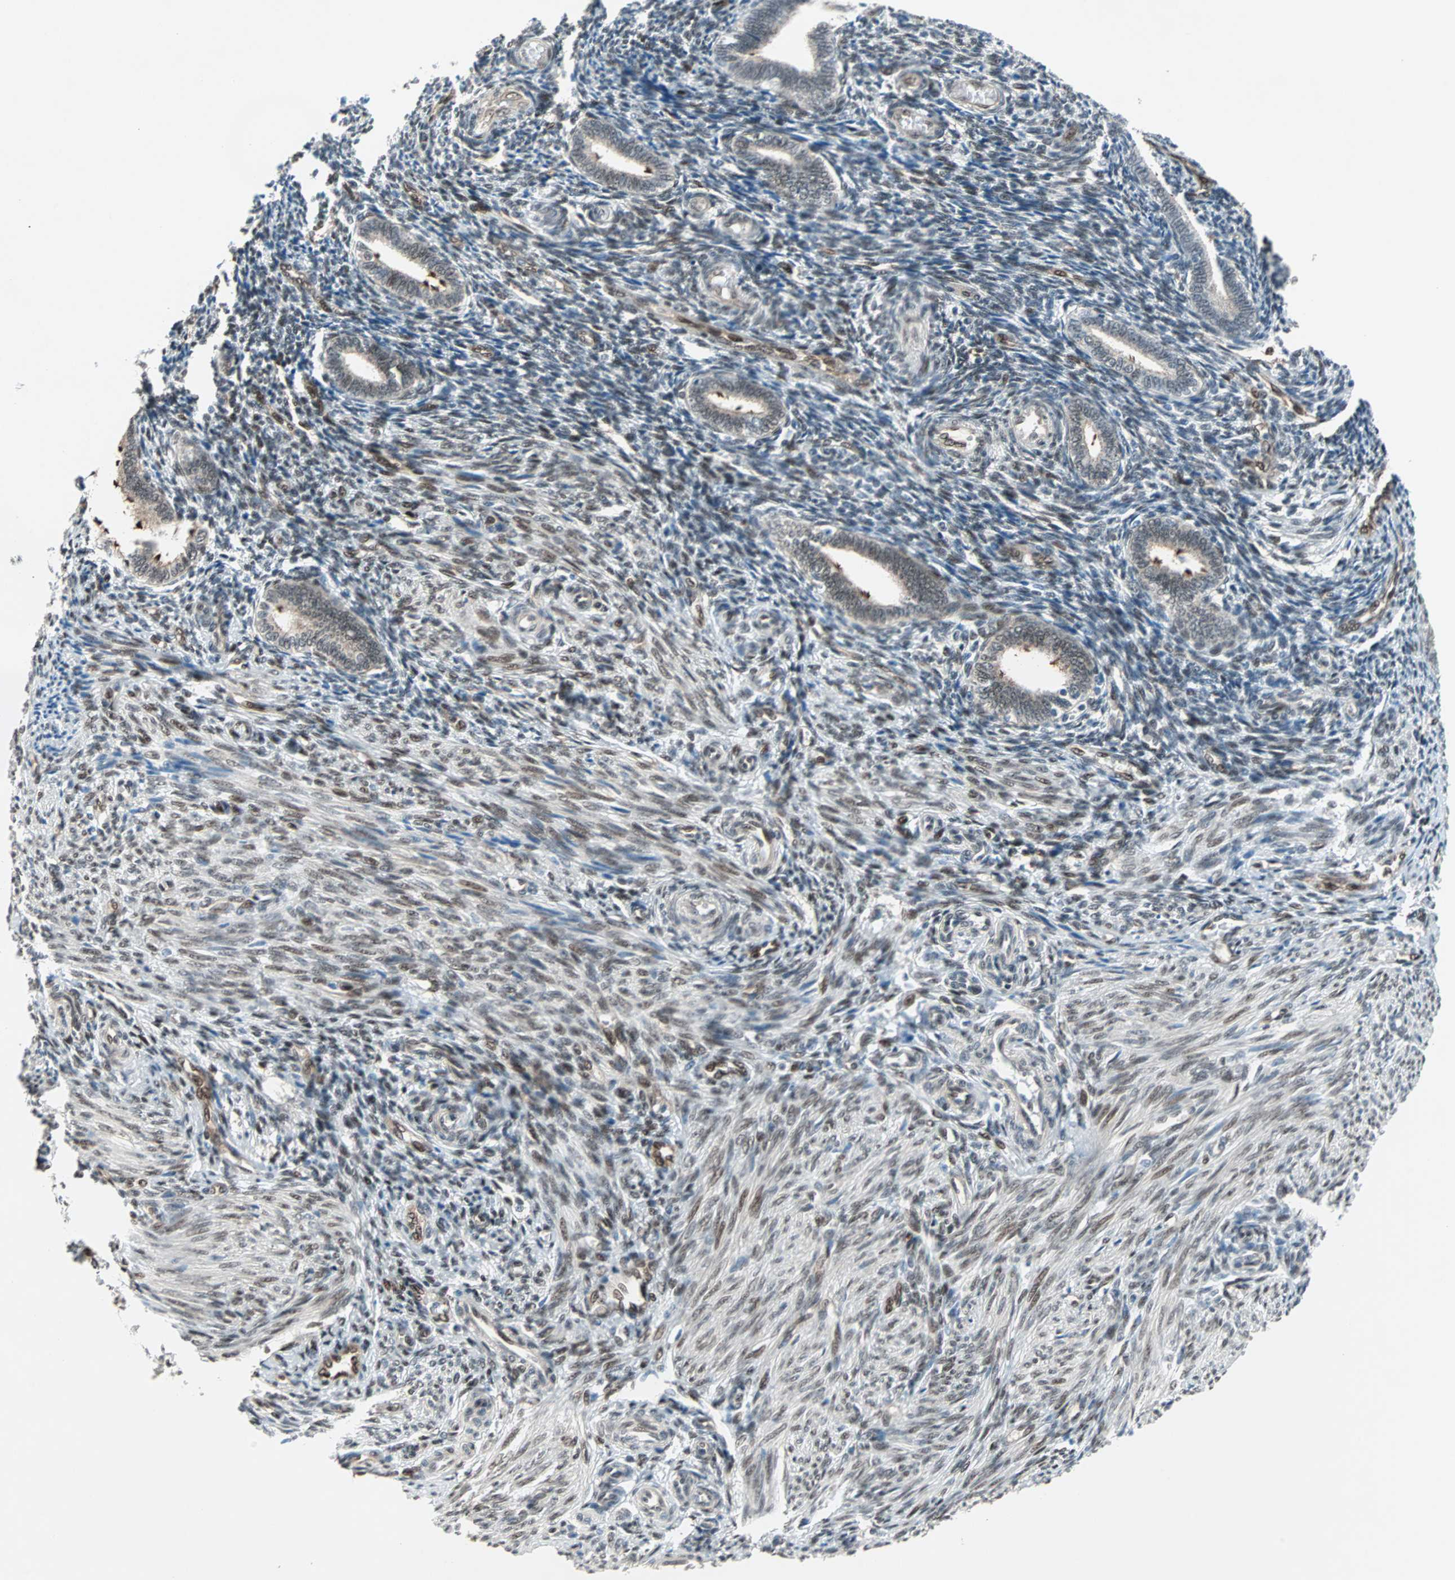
{"staining": {"intensity": "strong", "quantity": ">75%", "location": "cytoplasmic/membranous,nuclear"}, "tissue": "endometrium", "cell_type": "Cells in endometrial stroma", "image_type": "normal", "snomed": [{"axis": "morphology", "description": "Normal tissue, NOS"}, {"axis": "topography", "description": "Endometrium"}], "caption": "IHC photomicrograph of normal endometrium stained for a protein (brown), which shows high levels of strong cytoplasmic/membranous,nuclear expression in about >75% of cells in endometrial stroma.", "gene": "WWTR1", "patient": {"sex": "female", "age": 27}}